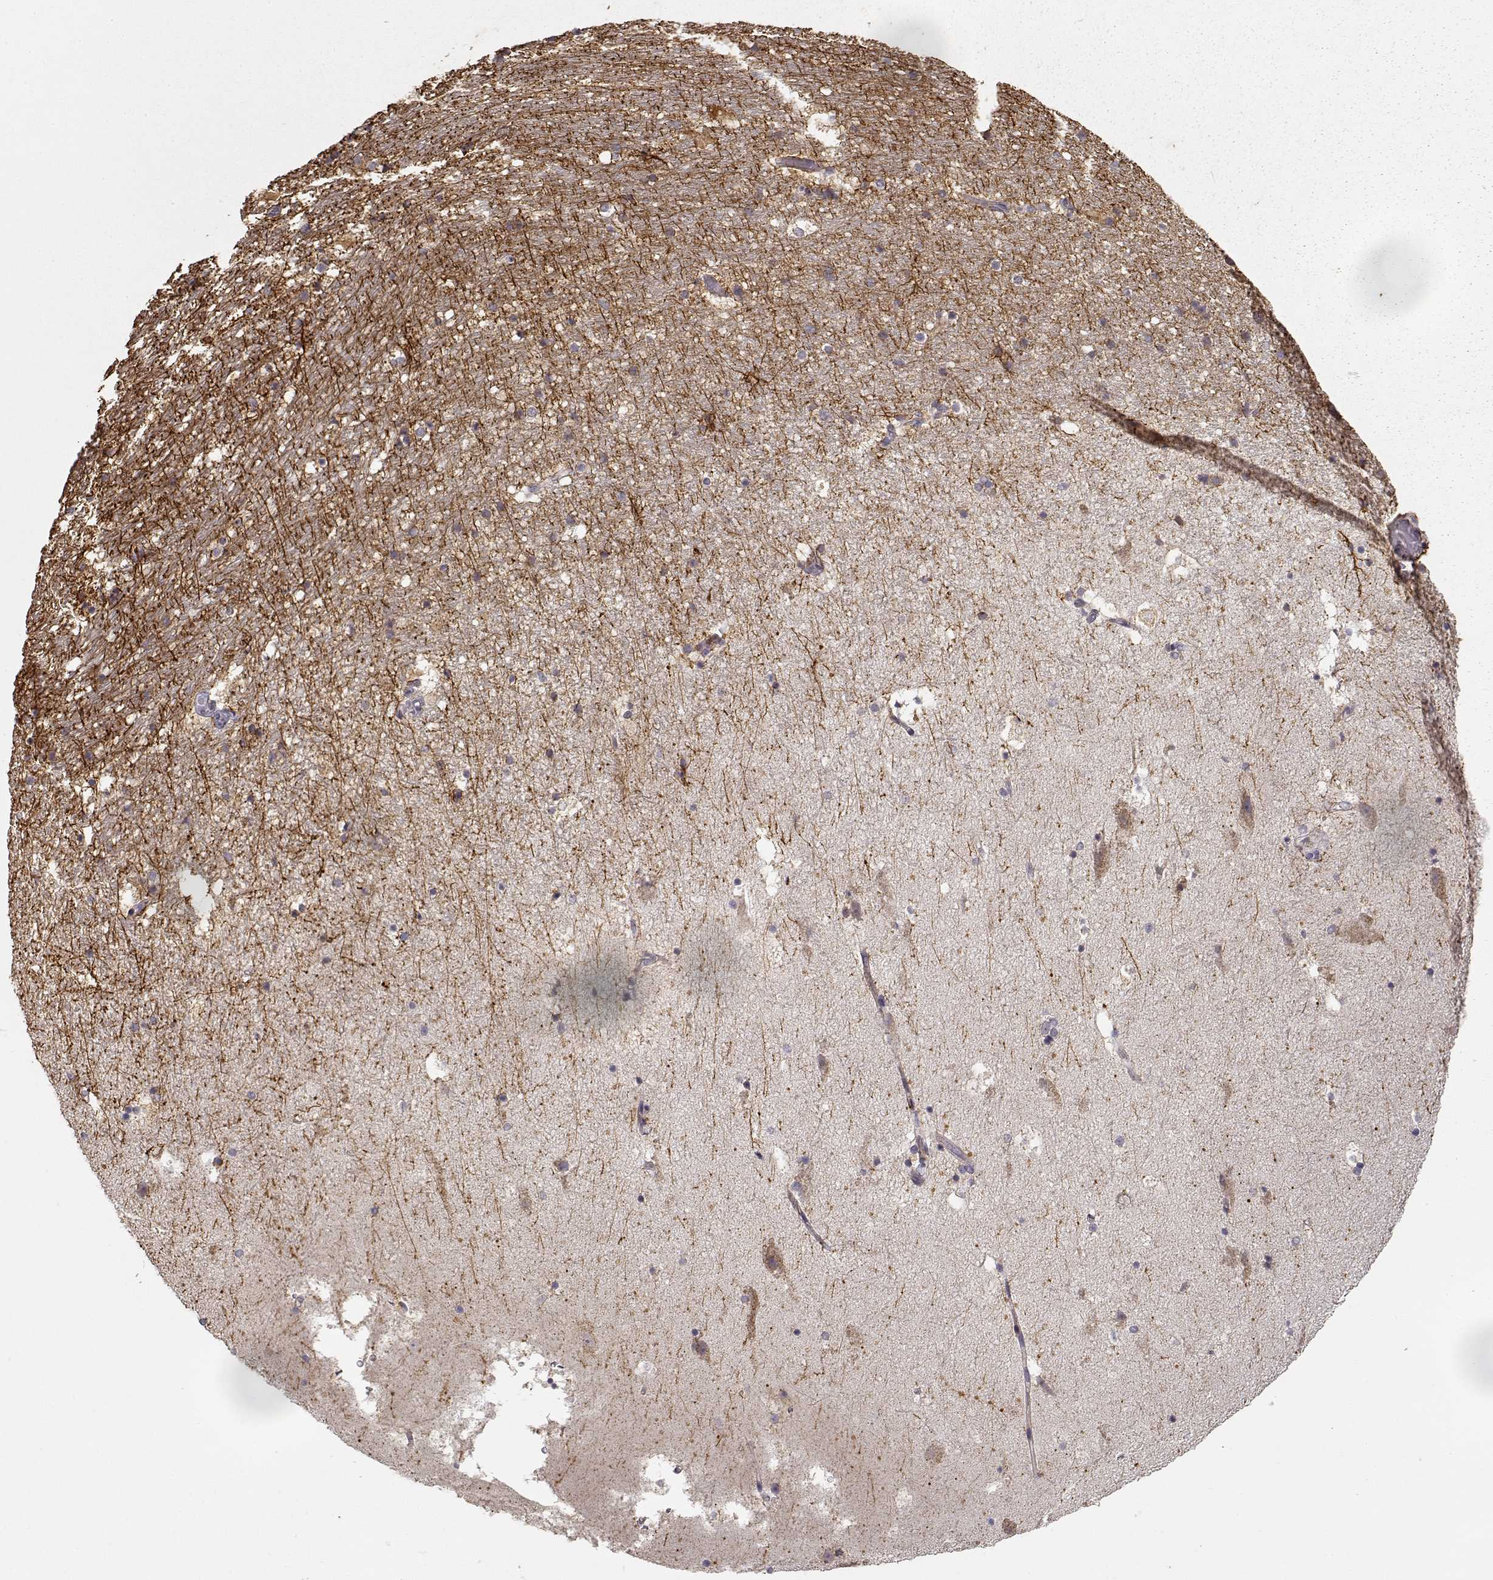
{"staining": {"intensity": "strong", "quantity": "<25%", "location": "cytoplasmic/membranous"}, "tissue": "hippocampus", "cell_type": "Glial cells", "image_type": "normal", "snomed": [{"axis": "morphology", "description": "Normal tissue, NOS"}, {"axis": "topography", "description": "Hippocampus"}], "caption": "Glial cells show medium levels of strong cytoplasmic/membranous staining in approximately <25% of cells in benign human hippocampus. (DAB (3,3'-diaminobenzidine) IHC with brightfield microscopy, high magnification).", "gene": "ERBB3", "patient": {"sex": "male", "age": 51}}